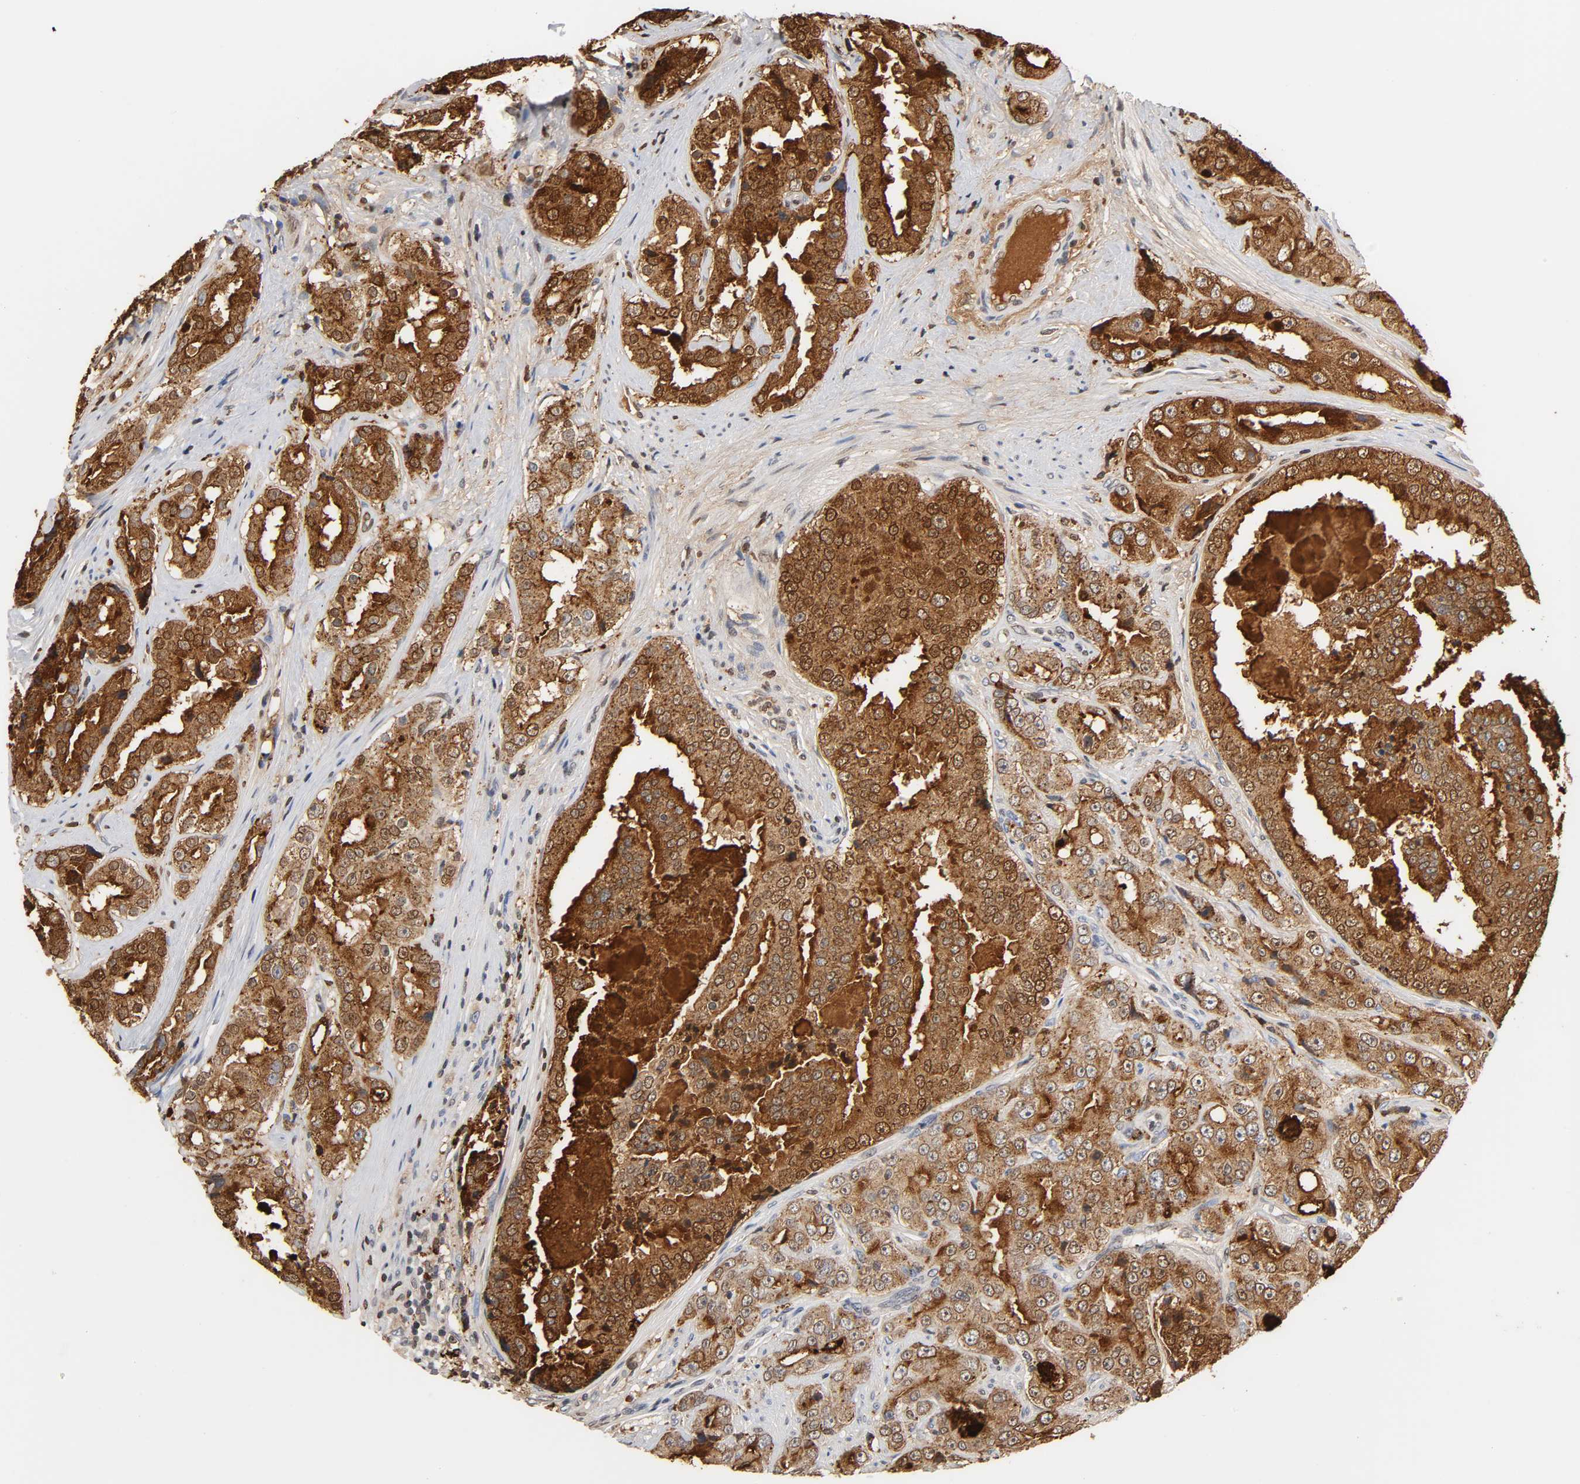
{"staining": {"intensity": "strong", "quantity": ">75%", "location": "cytoplasmic/membranous,nuclear"}, "tissue": "prostate cancer", "cell_type": "Tumor cells", "image_type": "cancer", "snomed": [{"axis": "morphology", "description": "Adenocarcinoma, High grade"}, {"axis": "topography", "description": "Prostate"}], "caption": "A histopathology image showing strong cytoplasmic/membranous and nuclear expression in about >75% of tumor cells in adenocarcinoma (high-grade) (prostate), as visualized by brown immunohistochemical staining.", "gene": "ACP3", "patient": {"sex": "male", "age": 73}}